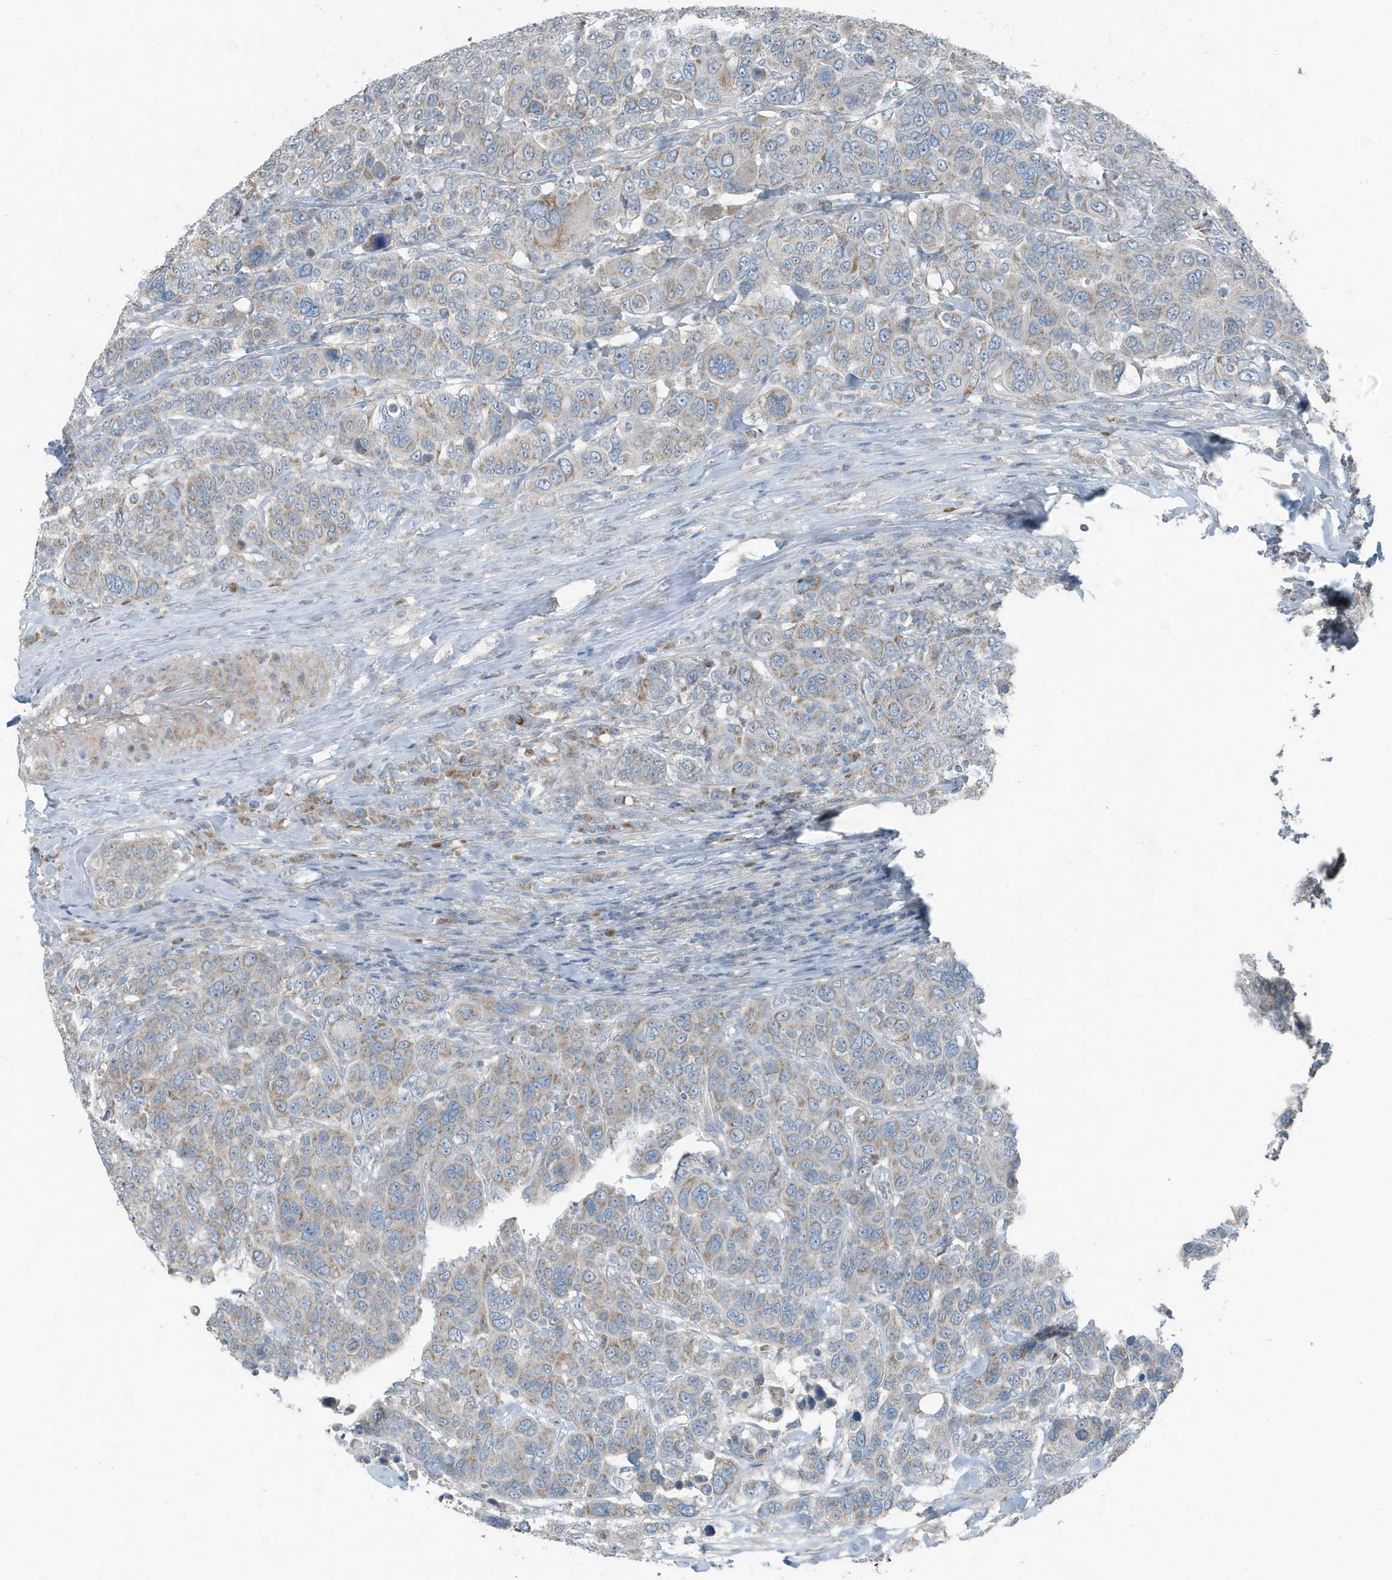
{"staining": {"intensity": "weak", "quantity": "25%-75%", "location": "cytoplasmic/membranous"}, "tissue": "breast cancer", "cell_type": "Tumor cells", "image_type": "cancer", "snomed": [{"axis": "morphology", "description": "Duct carcinoma"}, {"axis": "topography", "description": "Breast"}], "caption": "This is an image of immunohistochemistry (IHC) staining of breast cancer, which shows weak staining in the cytoplasmic/membranous of tumor cells.", "gene": "MT-CYB", "patient": {"sex": "female", "age": 37}}